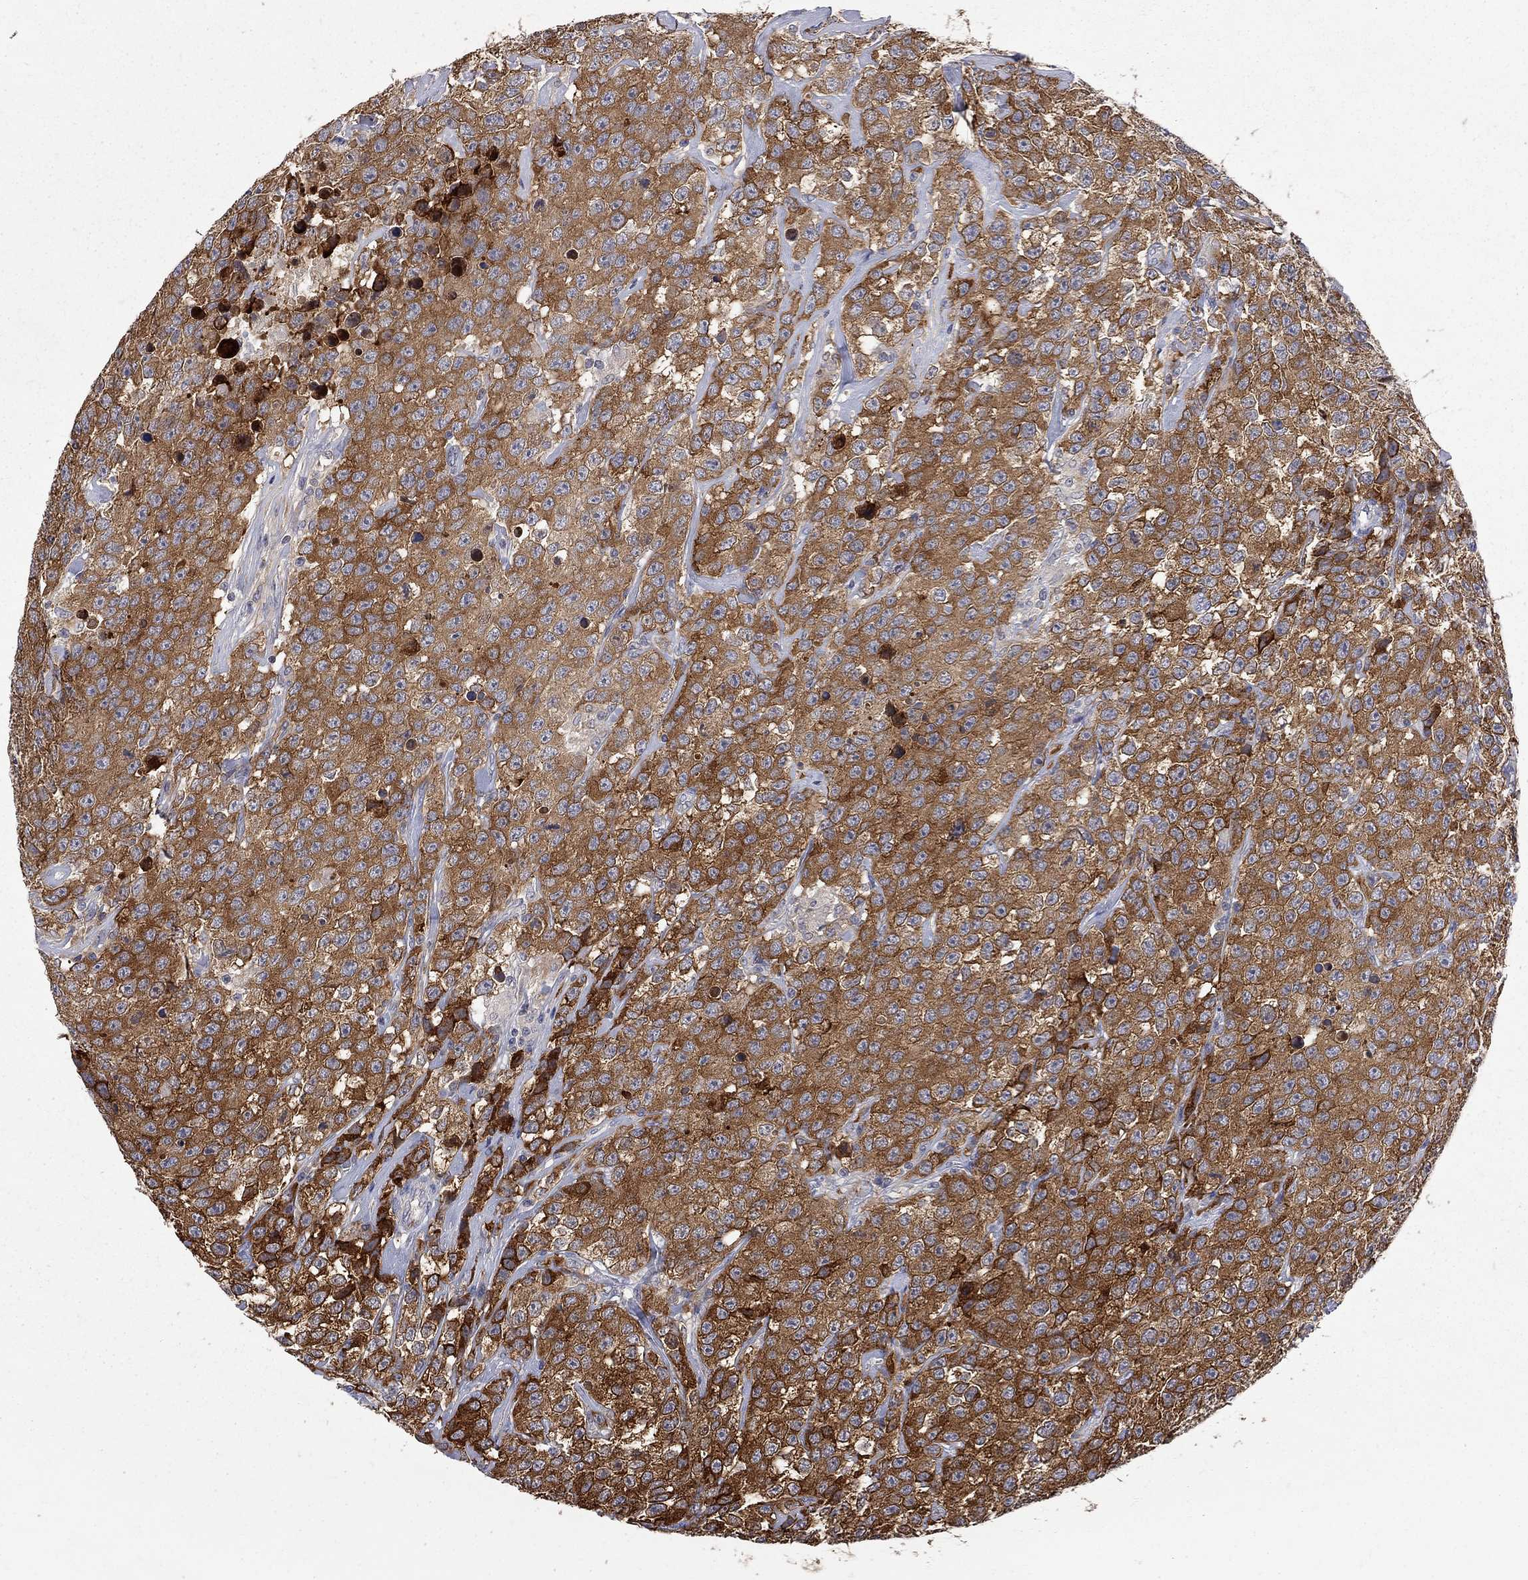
{"staining": {"intensity": "strong", "quantity": ">75%", "location": "cytoplasmic/membranous"}, "tissue": "testis cancer", "cell_type": "Tumor cells", "image_type": "cancer", "snomed": [{"axis": "morphology", "description": "Seminoma, NOS"}, {"axis": "topography", "description": "Testis"}], "caption": "A high-resolution photomicrograph shows immunohistochemistry (IHC) staining of seminoma (testis), which exhibits strong cytoplasmic/membranous positivity in approximately >75% of tumor cells.", "gene": "GALNT8", "patient": {"sex": "male", "age": 59}}